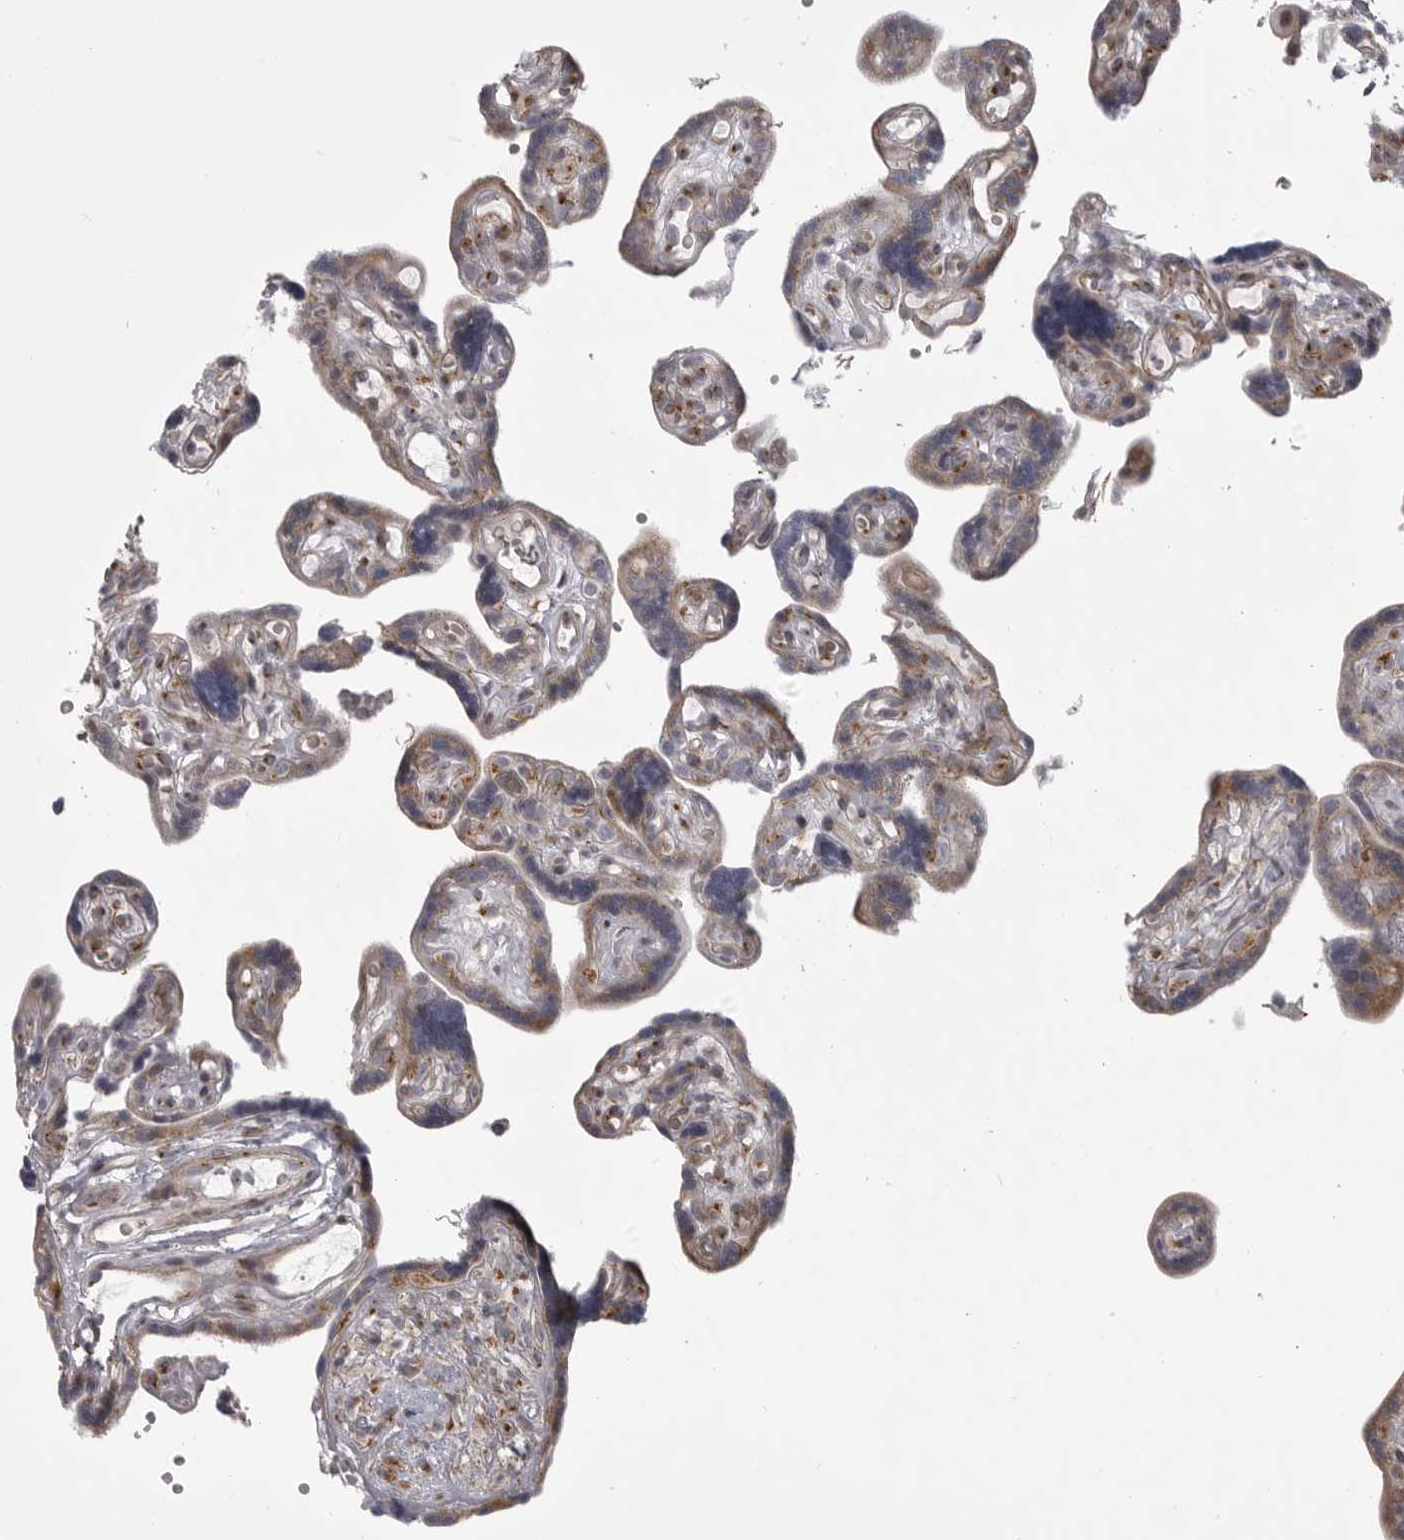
{"staining": {"intensity": "moderate", "quantity": ">75%", "location": "cytoplasmic/membranous"}, "tissue": "placenta", "cell_type": "Decidual cells", "image_type": "normal", "snomed": [{"axis": "morphology", "description": "Normal tissue, NOS"}, {"axis": "topography", "description": "Placenta"}], "caption": "Placenta stained with immunohistochemistry displays moderate cytoplasmic/membranous staining in approximately >75% of decidual cells.", "gene": "TMPRSS11F", "patient": {"sex": "female", "age": 30}}